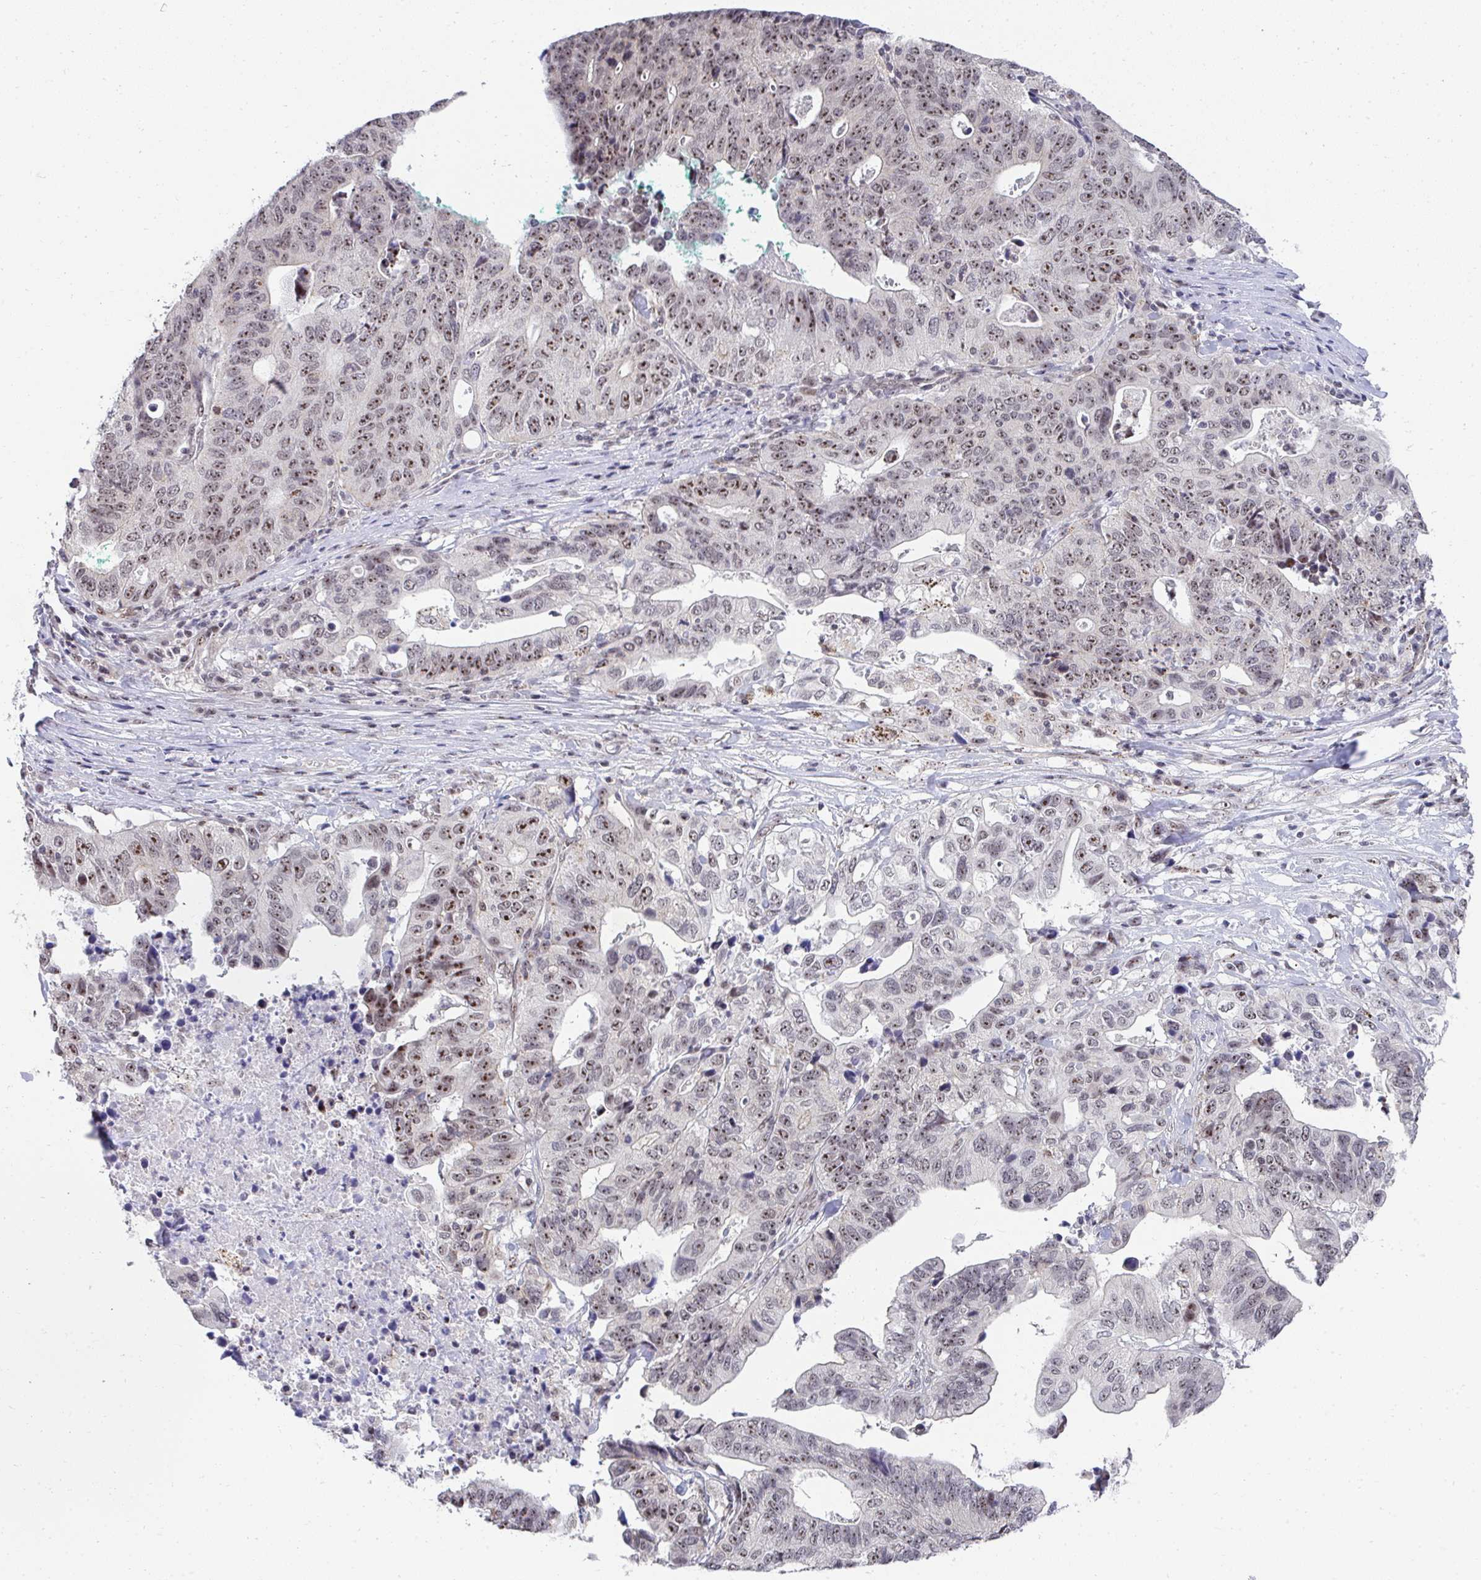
{"staining": {"intensity": "moderate", "quantity": "25%-75%", "location": "nuclear"}, "tissue": "stomach cancer", "cell_type": "Tumor cells", "image_type": "cancer", "snomed": [{"axis": "morphology", "description": "Adenocarcinoma, NOS"}, {"axis": "topography", "description": "Stomach, upper"}], "caption": "Immunohistochemistry histopathology image of neoplastic tissue: human adenocarcinoma (stomach) stained using IHC exhibits medium levels of moderate protein expression localized specifically in the nuclear of tumor cells, appearing as a nuclear brown color.", "gene": "HIRA", "patient": {"sex": "female", "age": 67}}